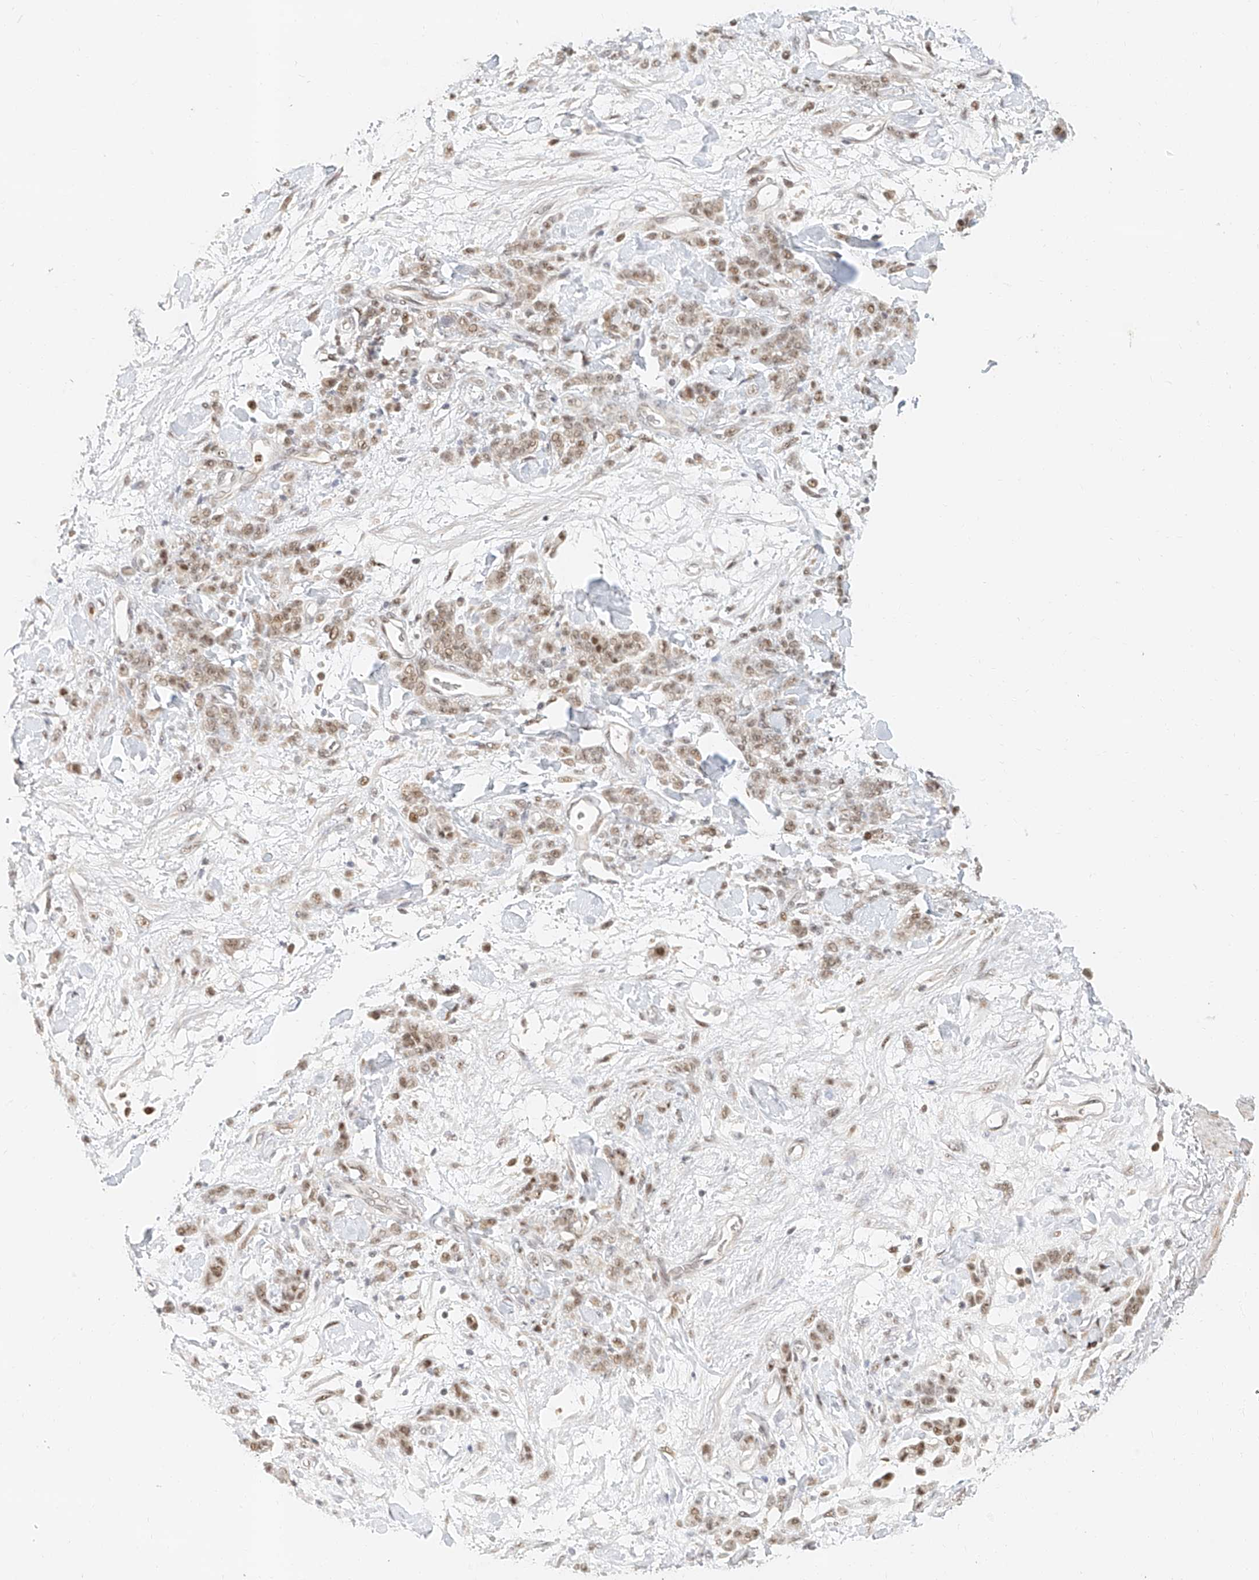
{"staining": {"intensity": "moderate", "quantity": ">75%", "location": "nuclear"}, "tissue": "stomach cancer", "cell_type": "Tumor cells", "image_type": "cancer", "snomed": [{"axis": "morphology", "description": "Normal tissue, NOS"}, {"axis": "morphology", "description": "Adenocarcinoma, NOS"}, {"axis": "topography", "description": "Stomach"}], "caption": "Immunohistochemical staining of human stomach adenocarcinoma reveals moderate nuclear protein staining in about >75% of tumor cells.", "gene": "CXorf58", "patient": {"sex": "male", "age": 82}}